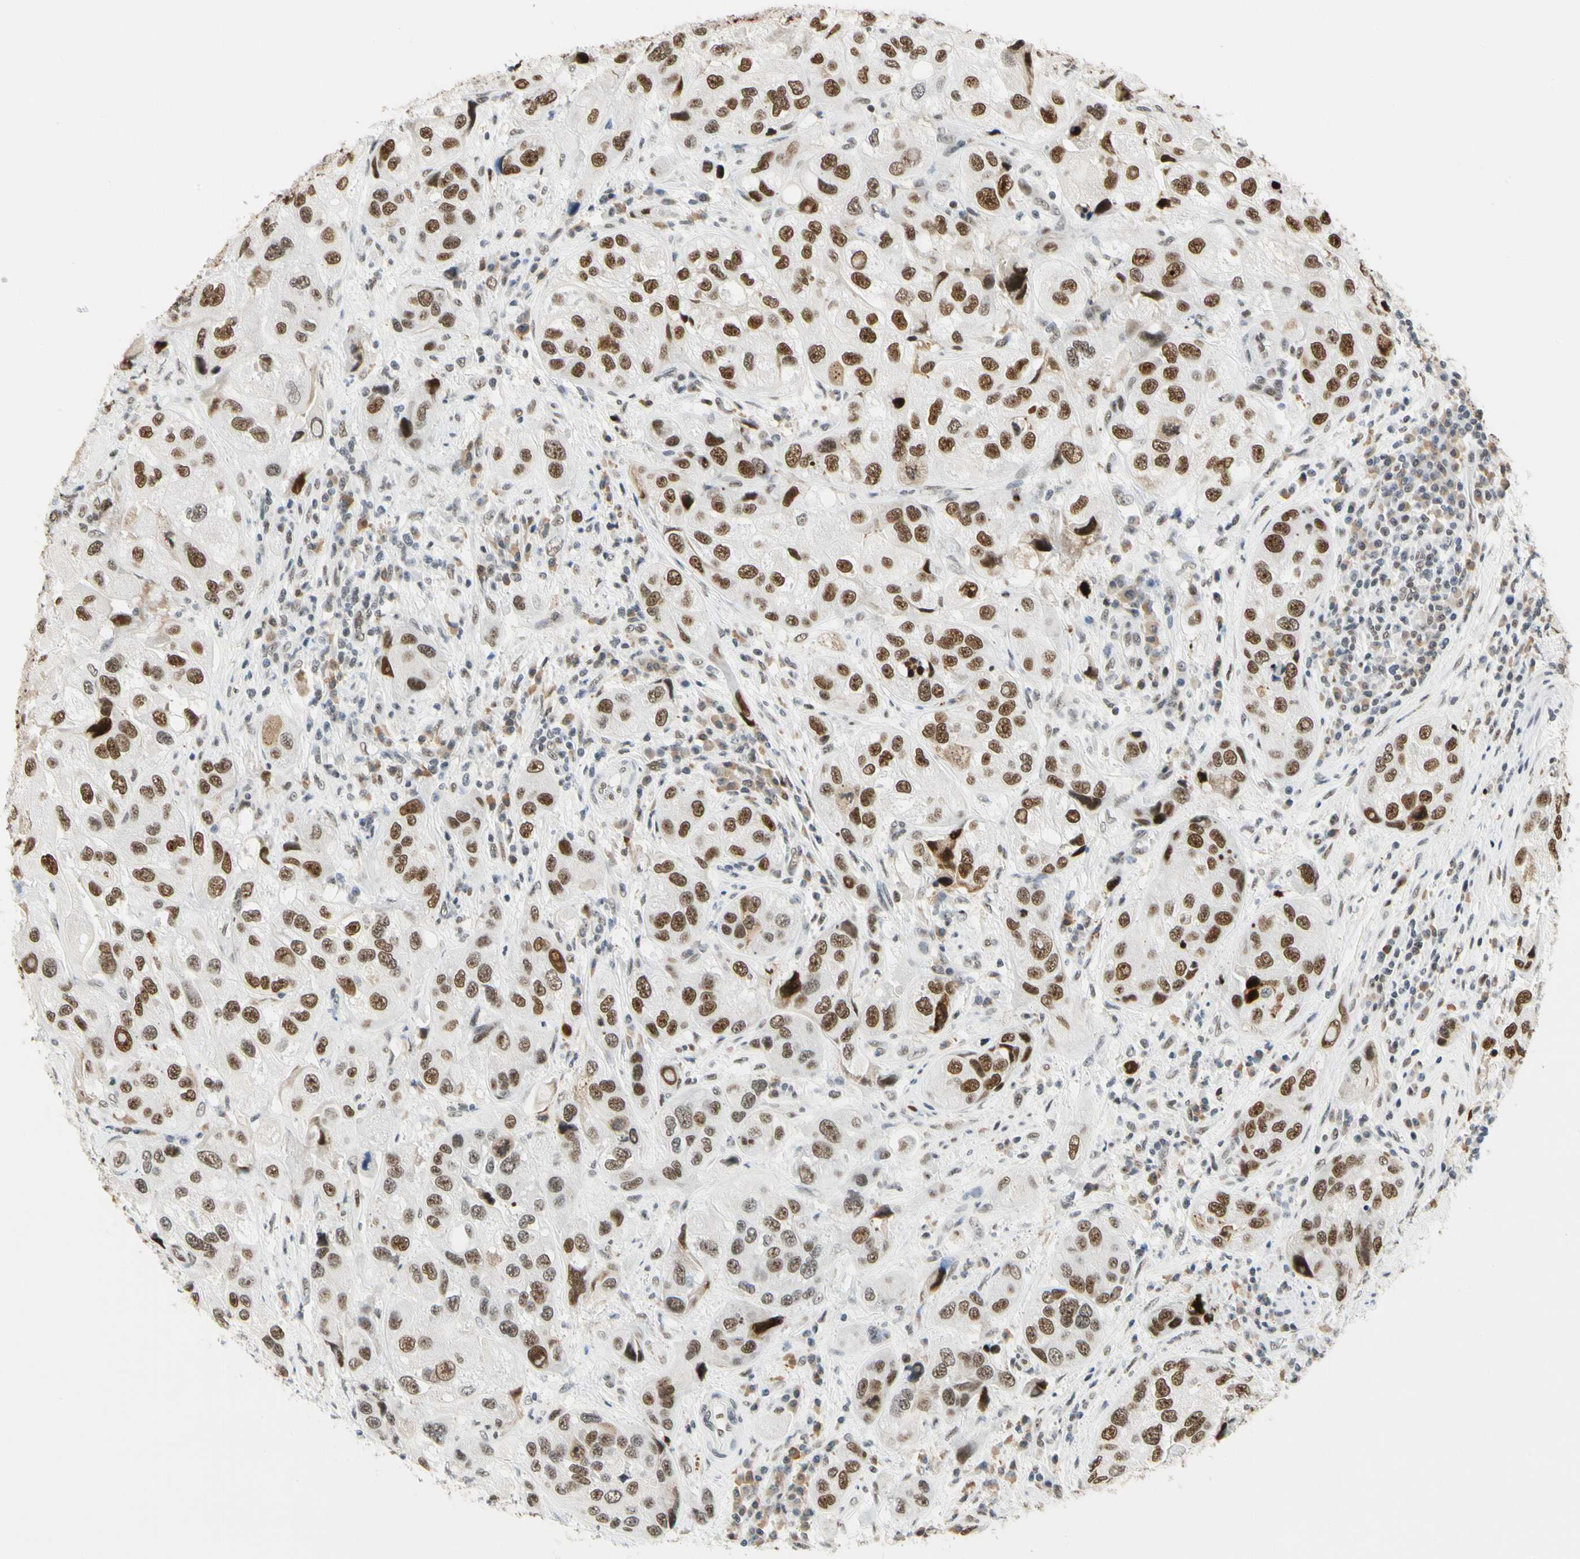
{"staining": {"intensity": "strong", "quantity": ">75%", "location": "nuclear"}, "tissue": "urothelial cancer", "cell_type": "Tumor cells", "image_type": "cancer", "snomed": [{"axis": "morphology", "description": "Urothelial carcinoma, High grade"}, {"axis": "topography", "description": "Urinary bladder"}], "caption": "Urothelial carcinoma (high-grade) tissue demonstrates strong nuclear positivity in about >75% of tumor cells", "gene": "ZSCAN16", "patient": {"sex": "female", "age": 64}}